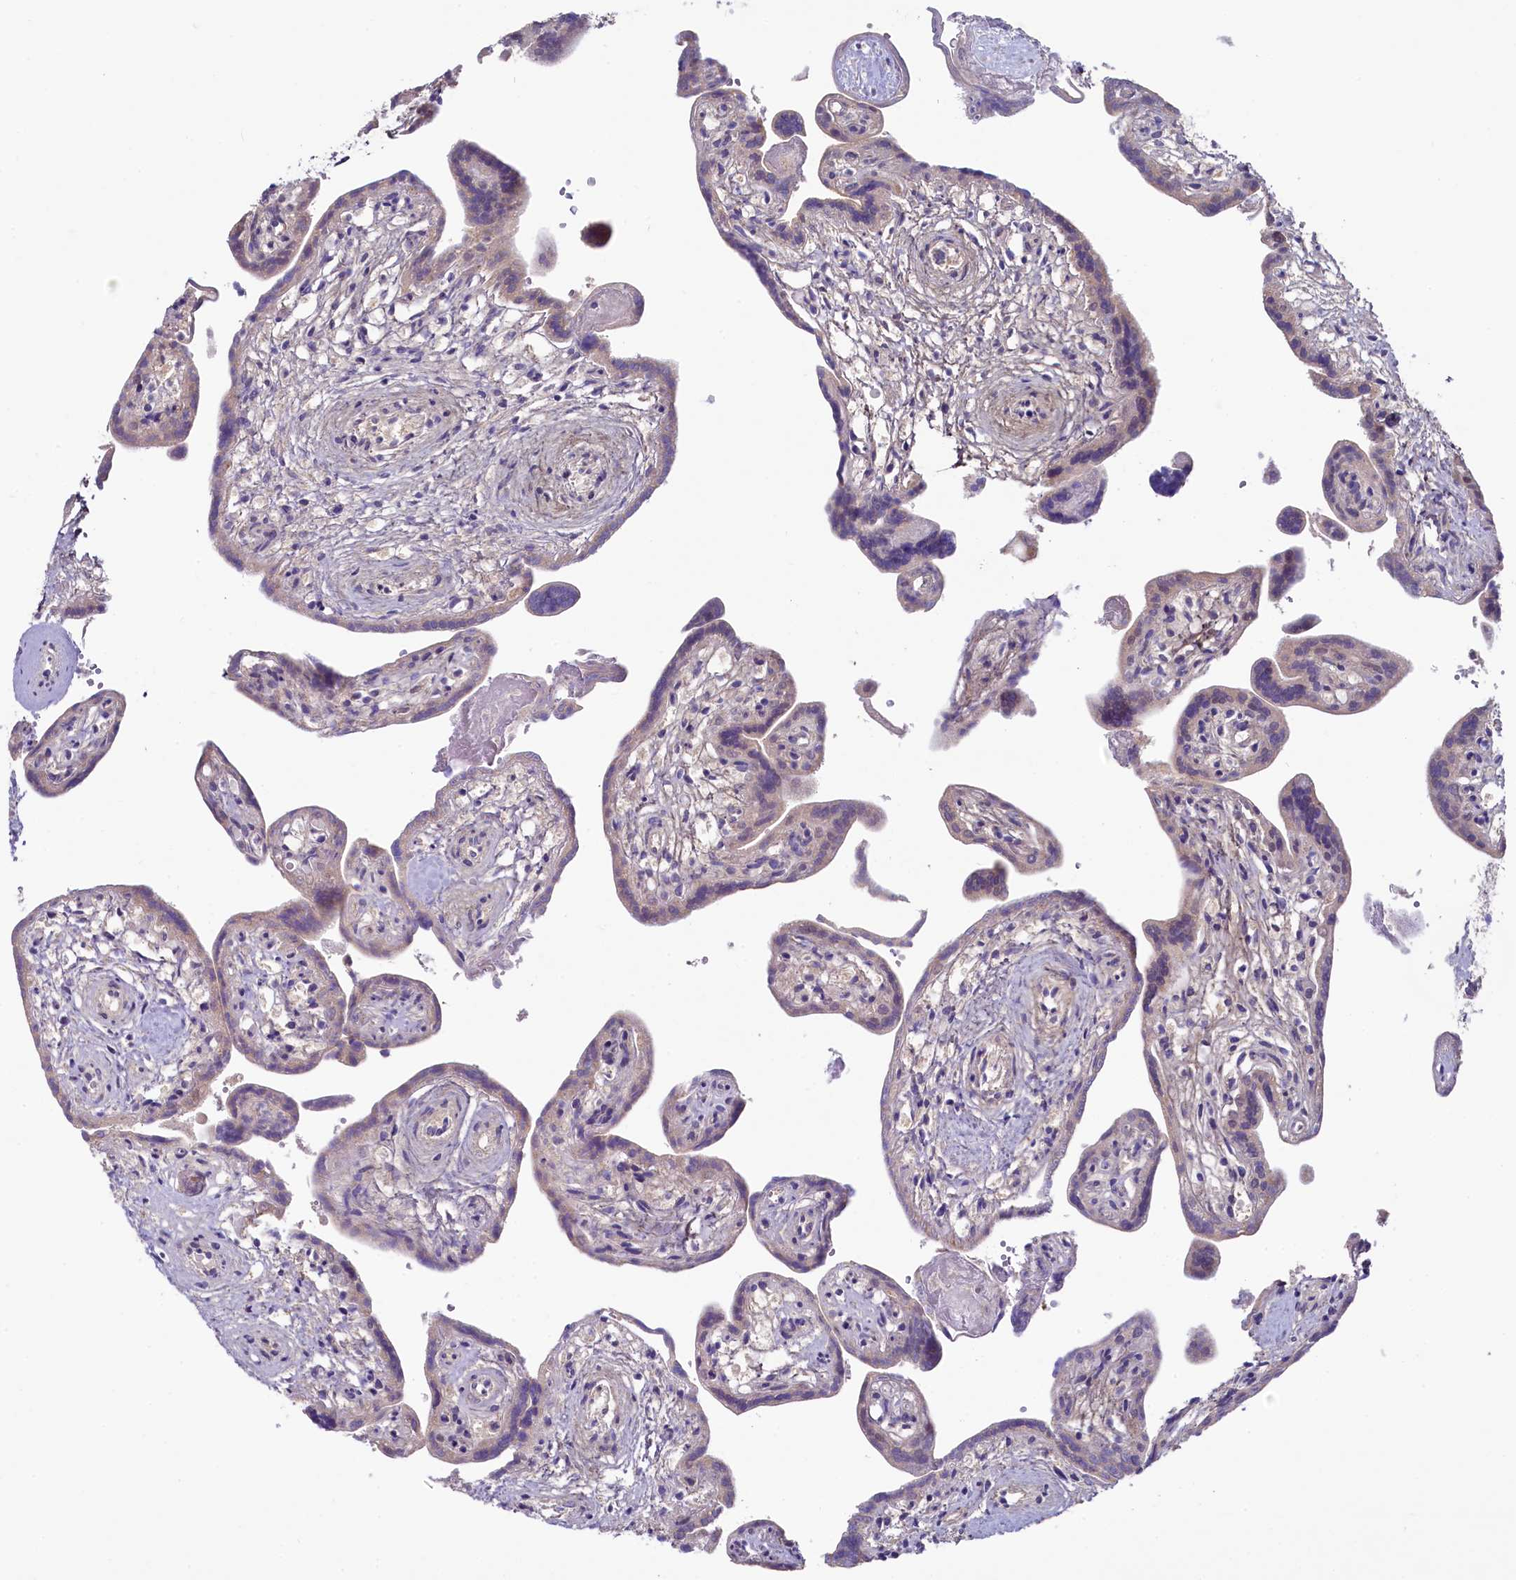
{"staining": {"intensity": "weak", "quantity": "<25%", "location": "cytoplasmic/membranous"}, "tissue": "placenta", "cell_type": "Trophoblastic cells", "image_type": "normal", "snomed": [{"axis": "morphology", "description": "Normal tissue, NOS"}, {"axis": "topography", "description": "Placenta"}], "caption": "The micrograph shows no staining of trophoblastic cells in unremarkable placenta.", "gene": "MRPL57", "patient": {"sex": "female", "age": 37}}